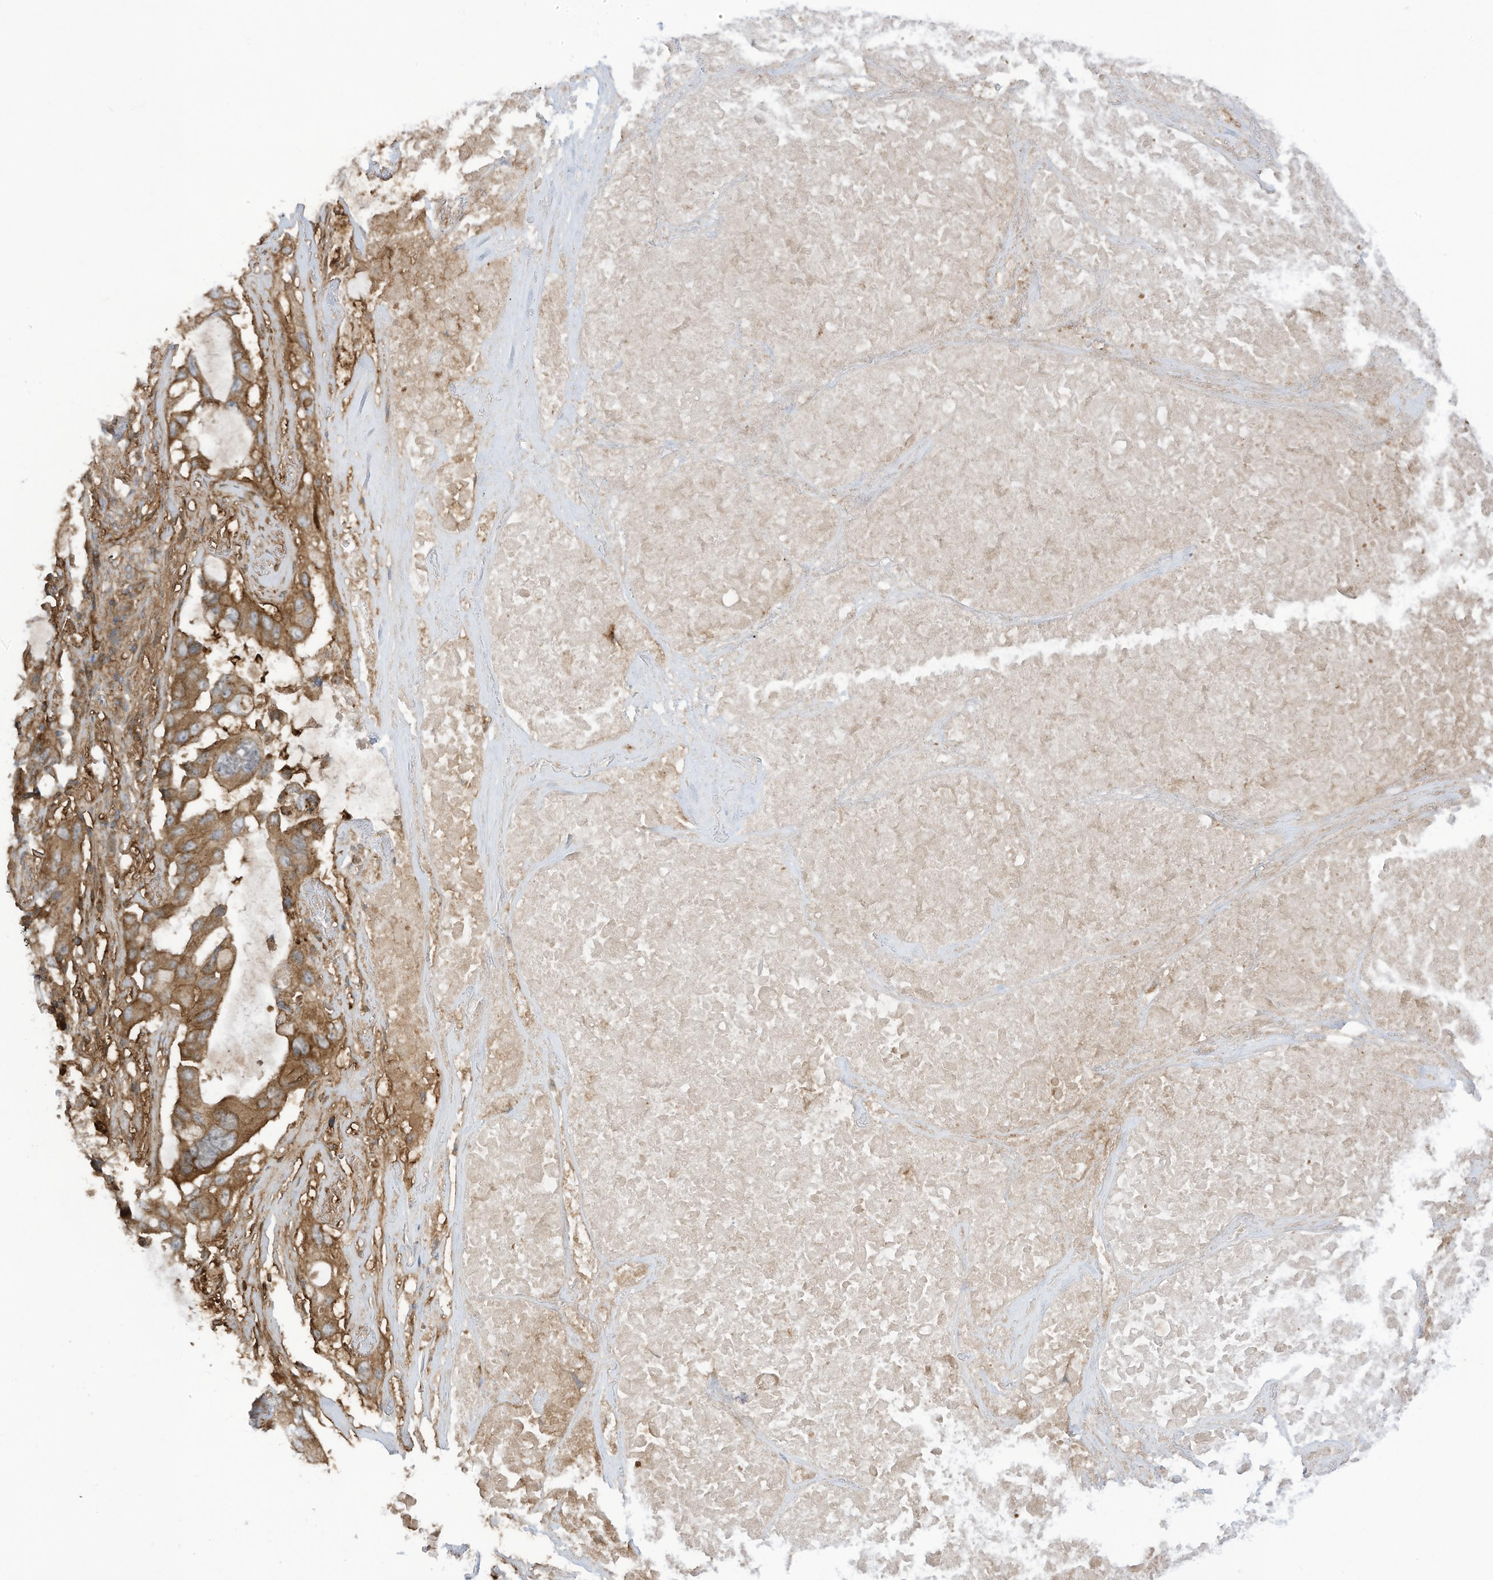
{"staining": {"intensity": "moderate", "quantity": ">75%", "location": "cytoplasmic/membranous"}, "tissue": "lung cancer", "cell_type": "Tumor cells", "image_type": "cancer", "snomed": [{"axis": "morphology", "description": "Squamous cell carcinoma, NOS"}, {"axis": "topography", "description": "Lung"}], "caption": "Moderate cytoplasmic/membranous expression for a protein is seen in approximately >75% of tumor cells of lung squamous cell carcinoma using immunohistochemistry (IHC).", "gene": "REPS1", "patient": {"sex": "female", "age": 73}}